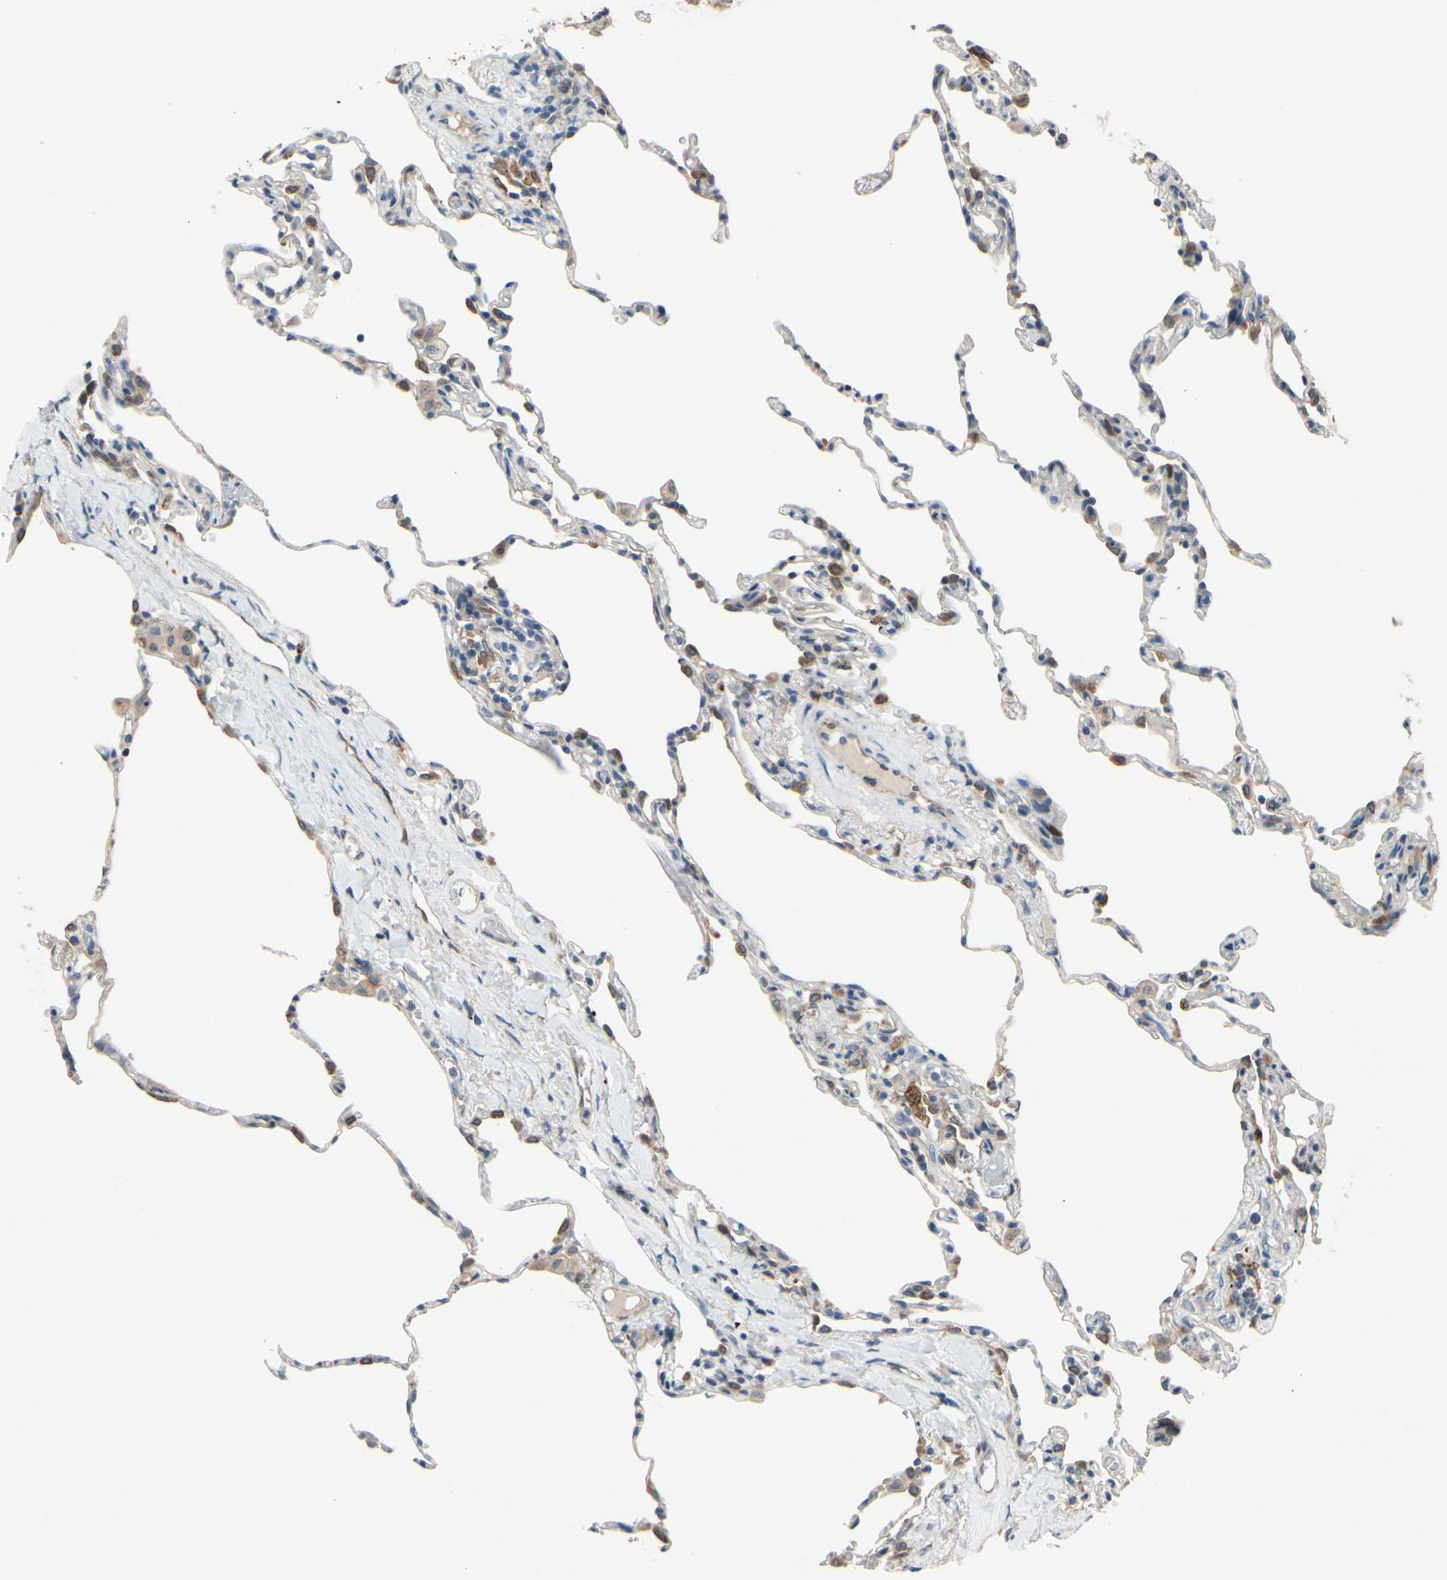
{"staining": {"intensity": "moderate", "quantity": "25%-75%", "location": "cytoplasmic/membranous"}, "tissue": "lung", "cell_type": "Alveolar cells", "image_type": "normal", "snomed": [{"axis": "morphology", "description": "Normal tissue, NOS"}, {"axis": "topography", "description": "Lung"}], "caption": "Normal lung shows moderate cytoplasmic/membranous expression in approximately 25%-75% of alveolar cells, visualized by immunohistochemistry.", "gene": "PRXL2A", "patient": {"sex": "male", "age": 59}}